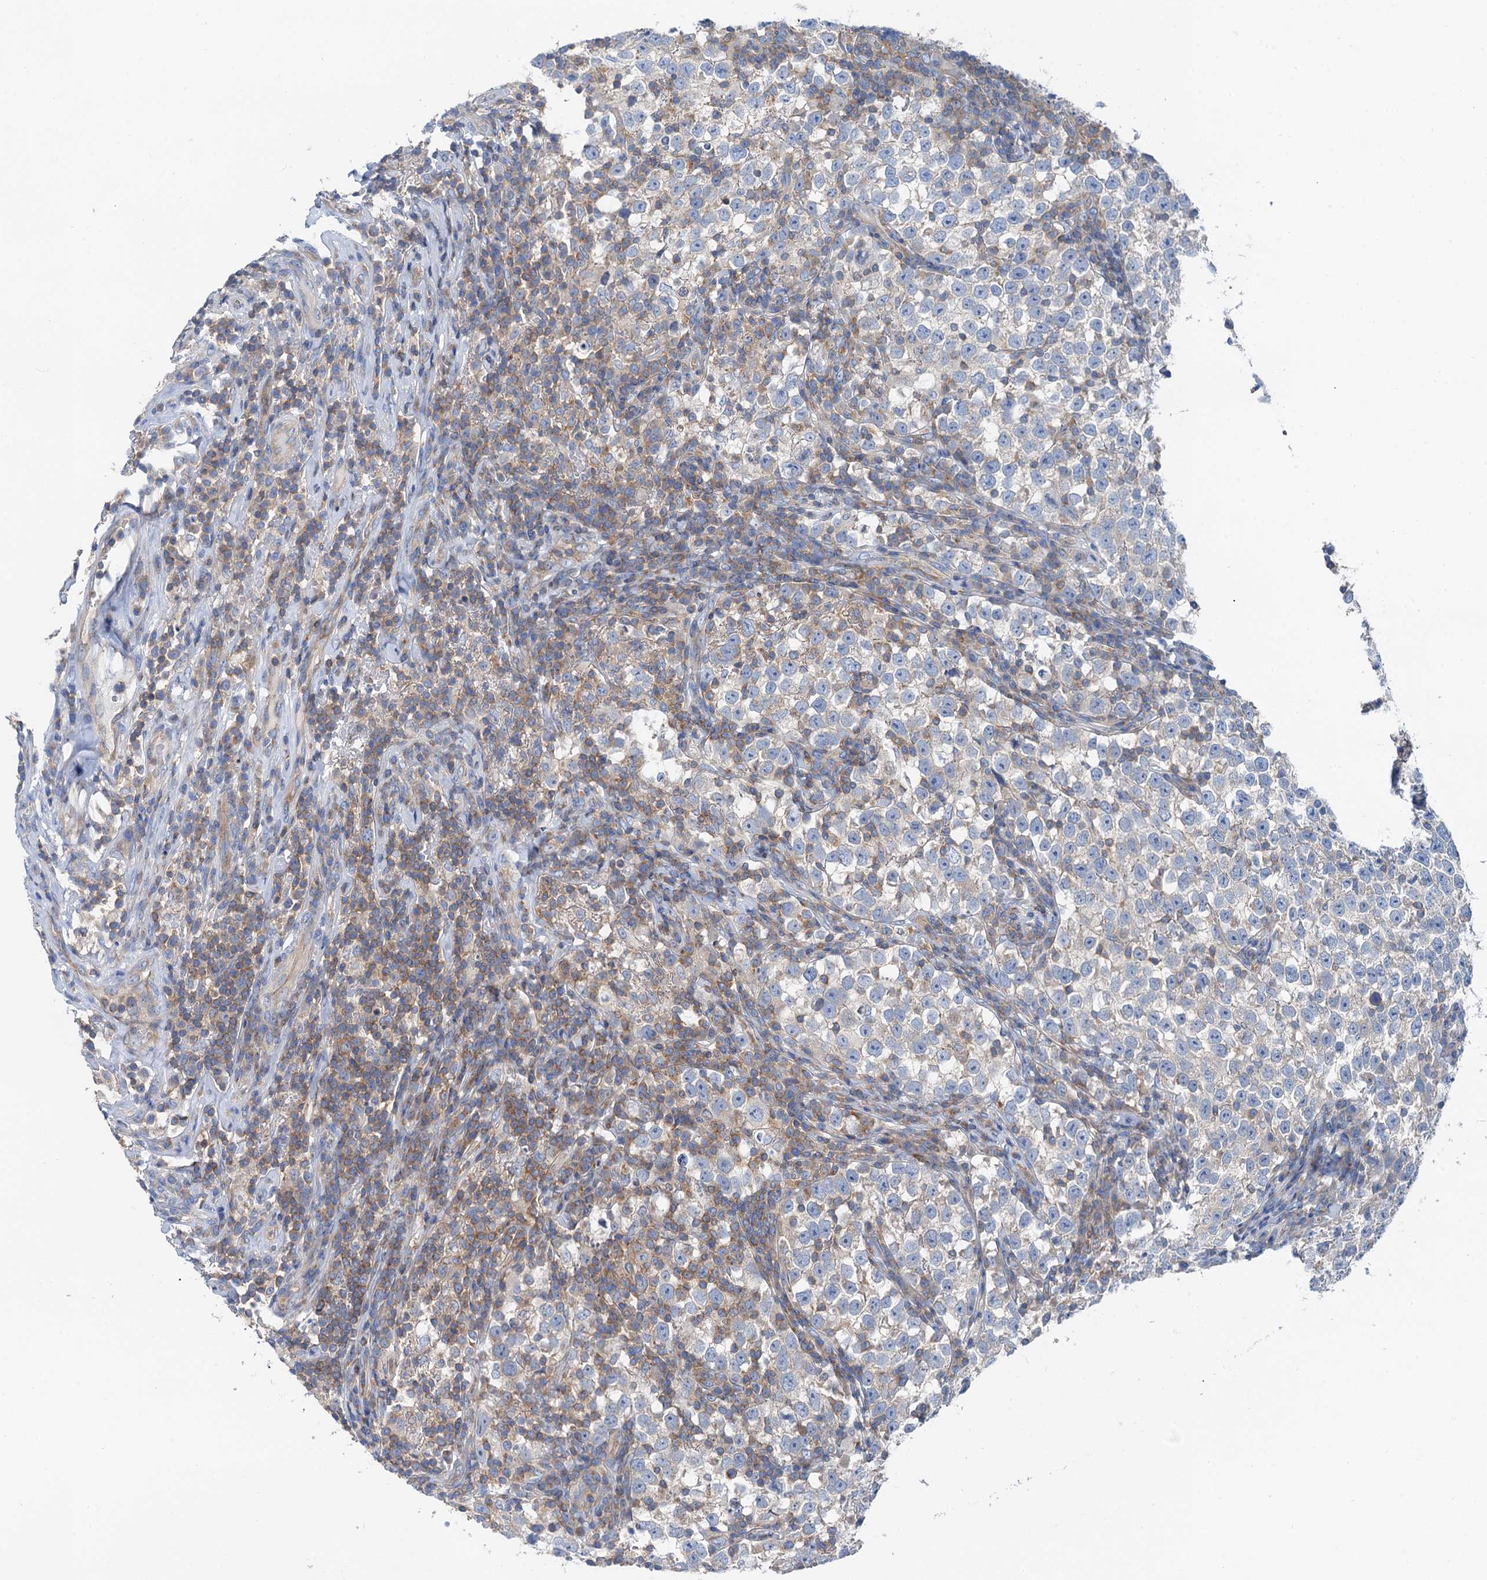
{"staining": {"intensity": "negative", "quantity": "none", "location": "none"}, "tissue": "testis cancer", "cell_type": "Tumor cells", "image_type": "cancer", "snomed": [{"axis": "morphology", "description": "Normal tissue, NOS"}, {"axis": "morphology", "description": "Seminoma, NOS"}, {"axis": "topography", "description": "Testis"}], "caption": "This is an immunohistochemistry micrograph of human testis cancer (seminoma). There is no expression in tumor cells.", "gene": "ANKRD26", "patient": {"sex": "male", "age": 43}}